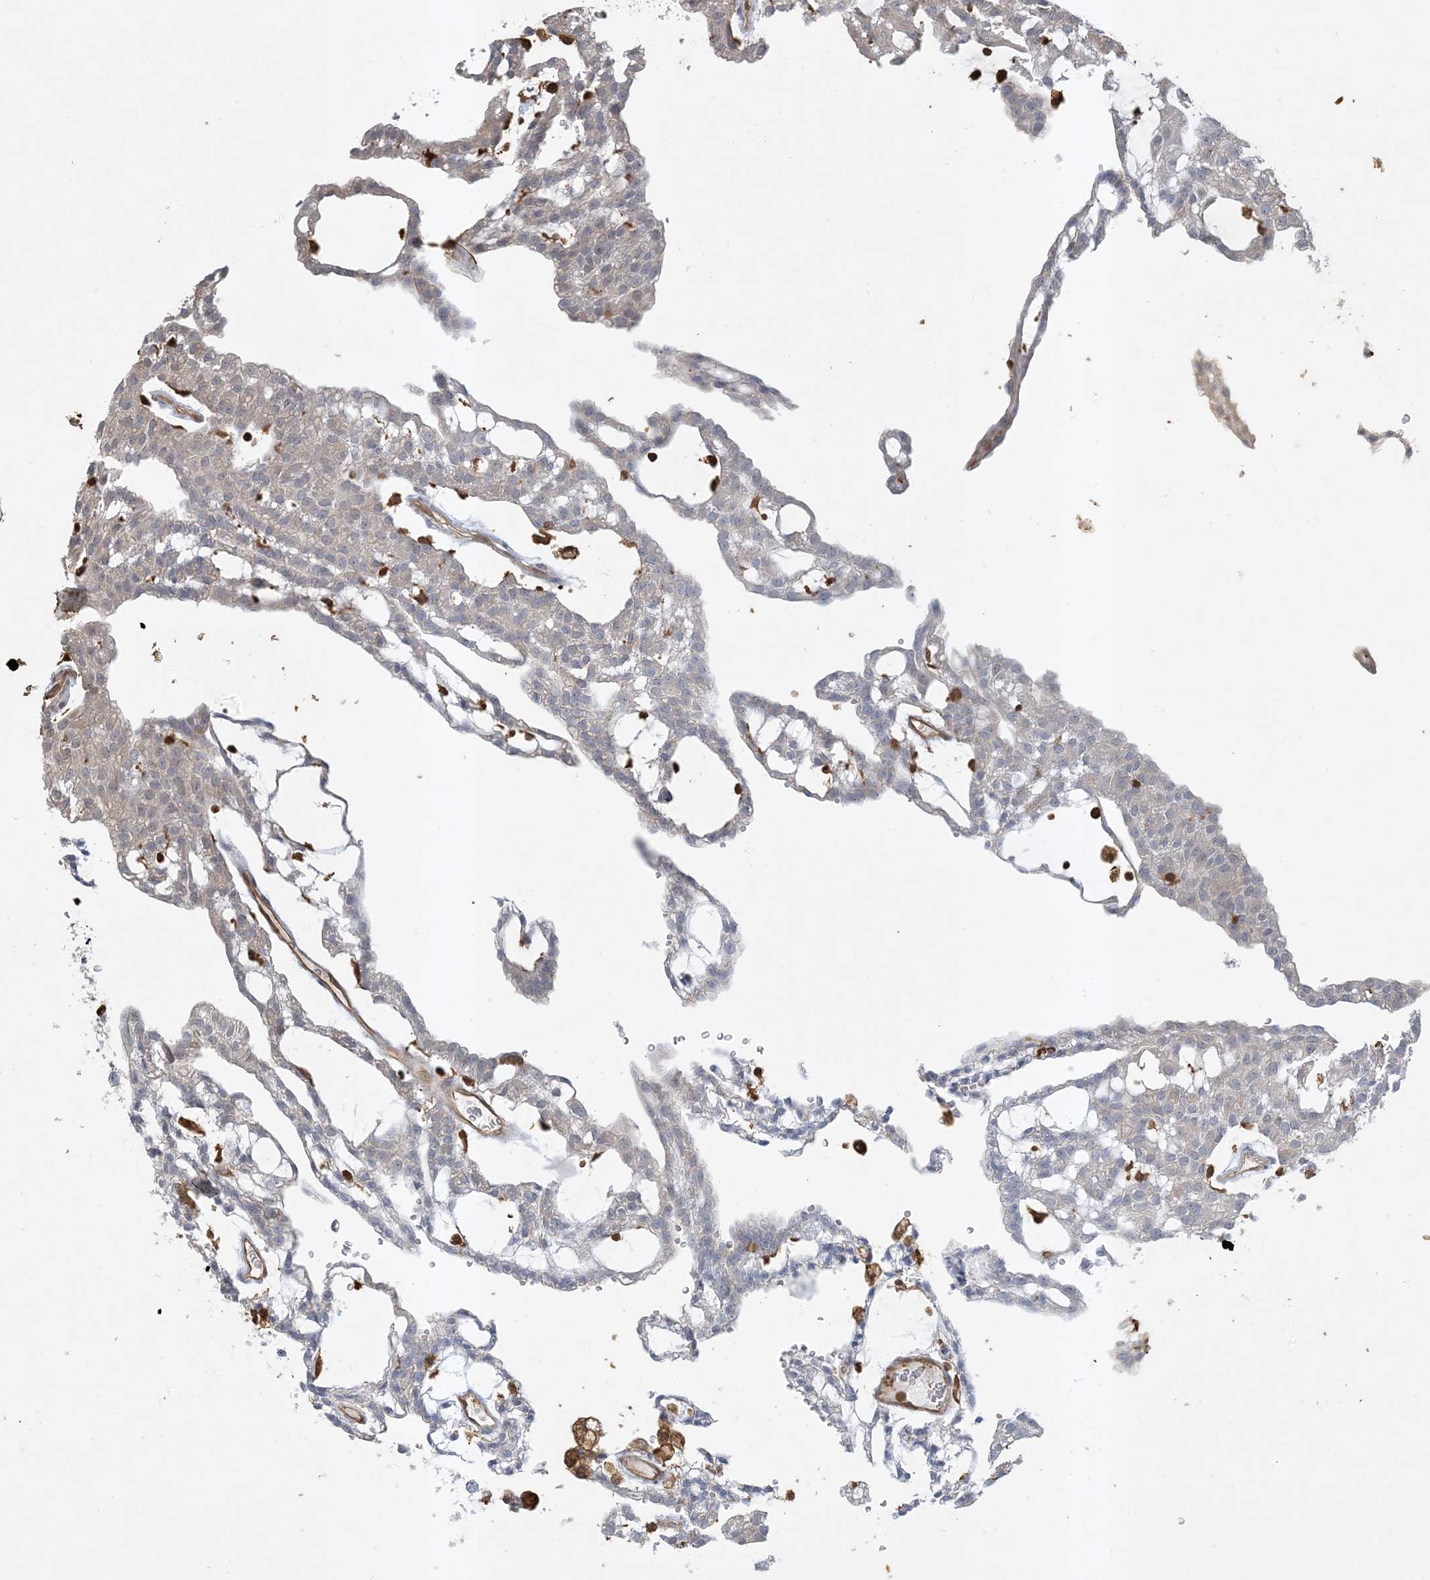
{"staining": {"intensity": "negative", "quantity": "none", "location": "none"}, "tissue": "renal cancer", "cell_type": "Tumor cells", "image_type": "cancer", "snomed": [{"axis": "morphology", "description": "Adenocarcinoma, NOS"}, {"axis": "topography", "description": "Kidney"}], "caption": "An IHC photomicrograph of adenocarcinoma (renal) is shown. There is no staining in tumor cells of adenocarcinoma (renal).", "gene": "TMSB4X", "patient": {"sex": "male", "age": 63}}